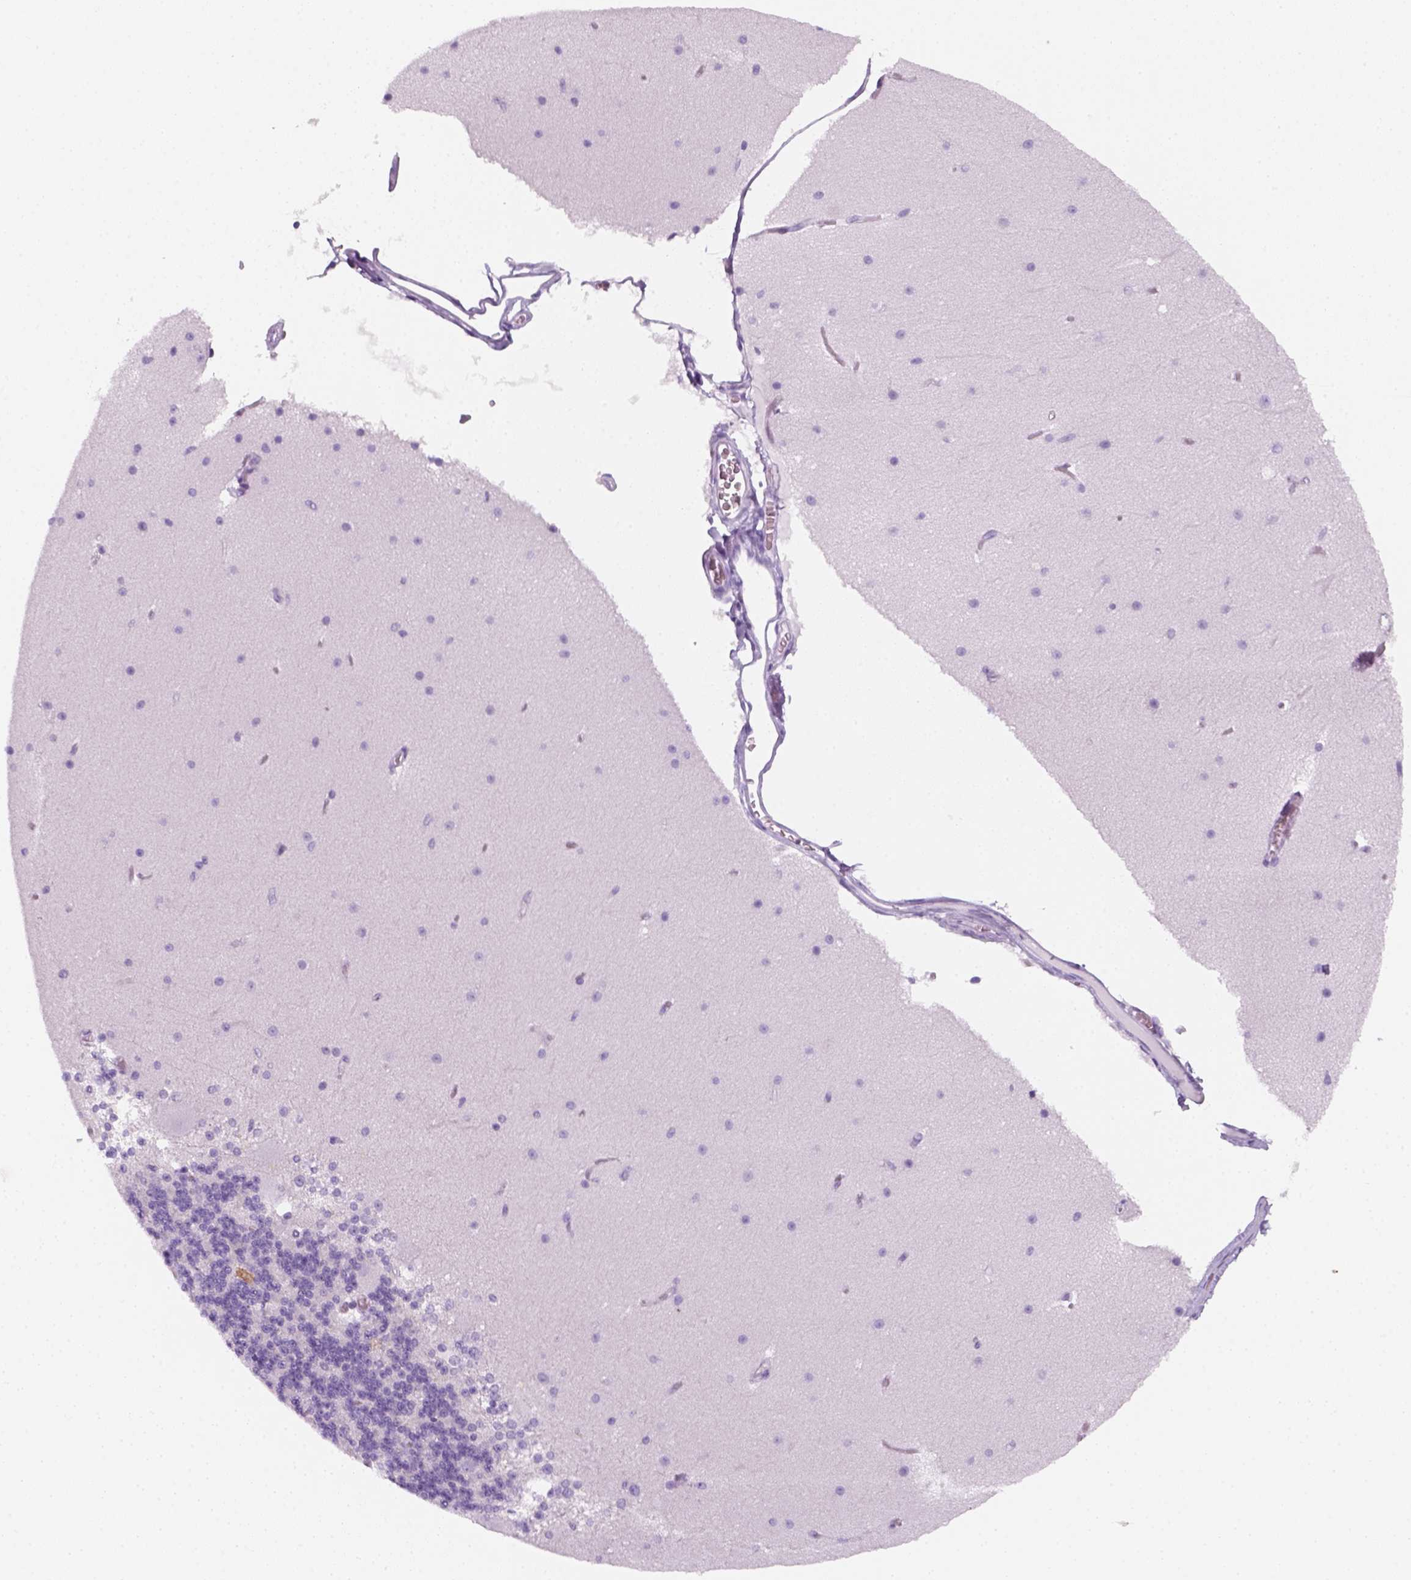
{"staining": {"intensity": "negative", "quantity": "none", "location": "none"}, "tissue": "cerebellum", "cell_type": "Cells in granular layer", "image_type": "normal", "snomed": [{"axis": "morphology", "description": "Normal tissue, NOS"}, {"axis": "topography", "description": "Cerebellum"}], "caption": "This image is of unremarkable cerebellum stained with immunohistochemistry (IHC) to label a protein in brown with the nuclei are counter-stained blue. There is no staining in cells in granular layer. (Immunohistochemistry, brightfield microscopy, high magnification).", "gene": "AQP3", "patient": {"sex": "female", "age": 19}}